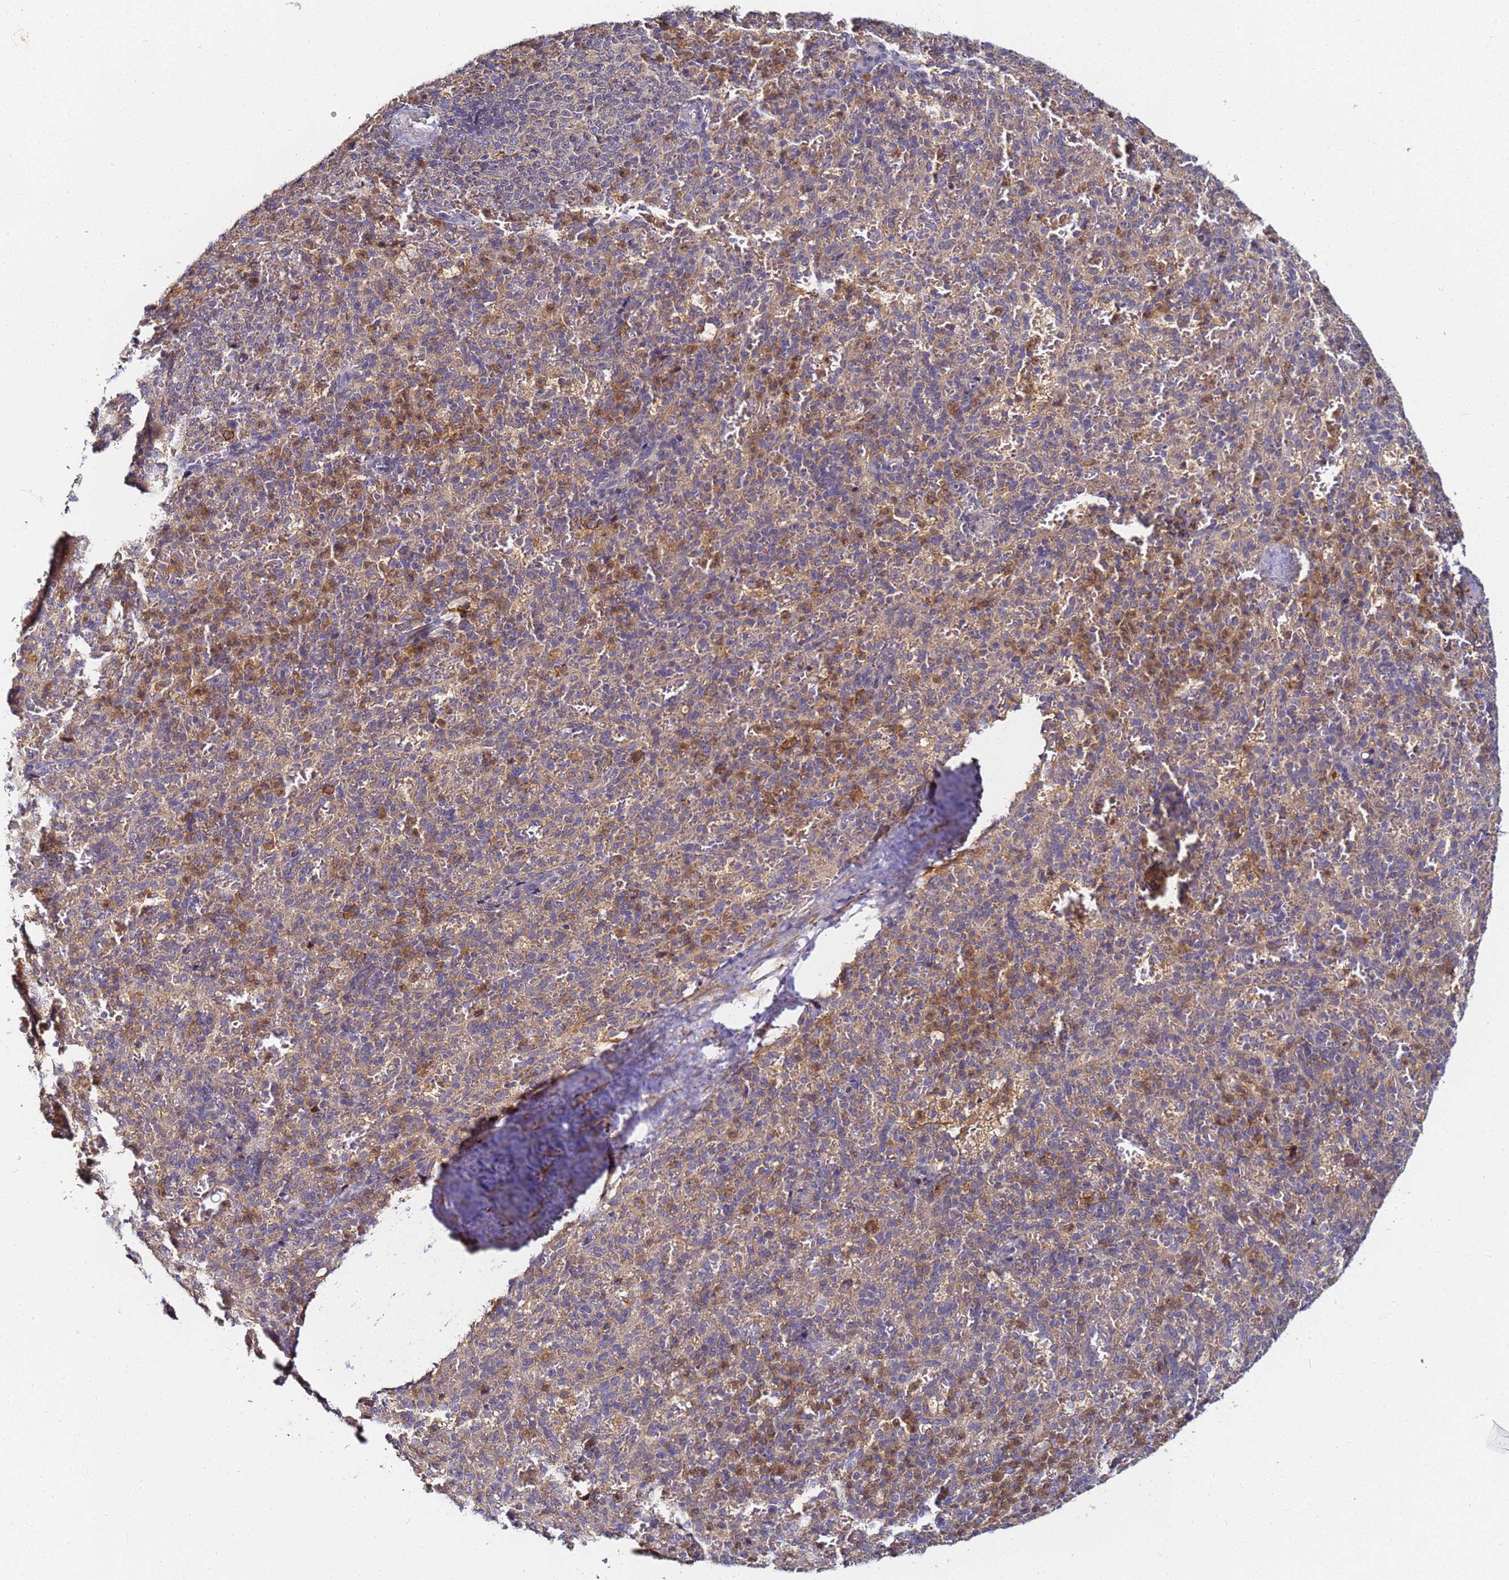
{"staining": {"intensity": "moderate", "quantity": "<25%", "location": "cytoplasmic/membranous"}, "tissue": "spleen", "cell_type": "Cells in red pulp", "image_type": "normal", "snomed": [{"axis": "morphology", "description": "Normal tissue, NOS"}, {"axis": "topography", "description": "Spleen"}], "caption": "IHC image of benign spleen: spleen stained using IHC reveals low levels of moderate protein expression localized specifically in the cytoplasmic/membranous of cells in red pulp, appearing as a cytoplasmic/membranous brown color.", "gene": "LRRC69", "patient": {"sex": "female", "age": 21}}